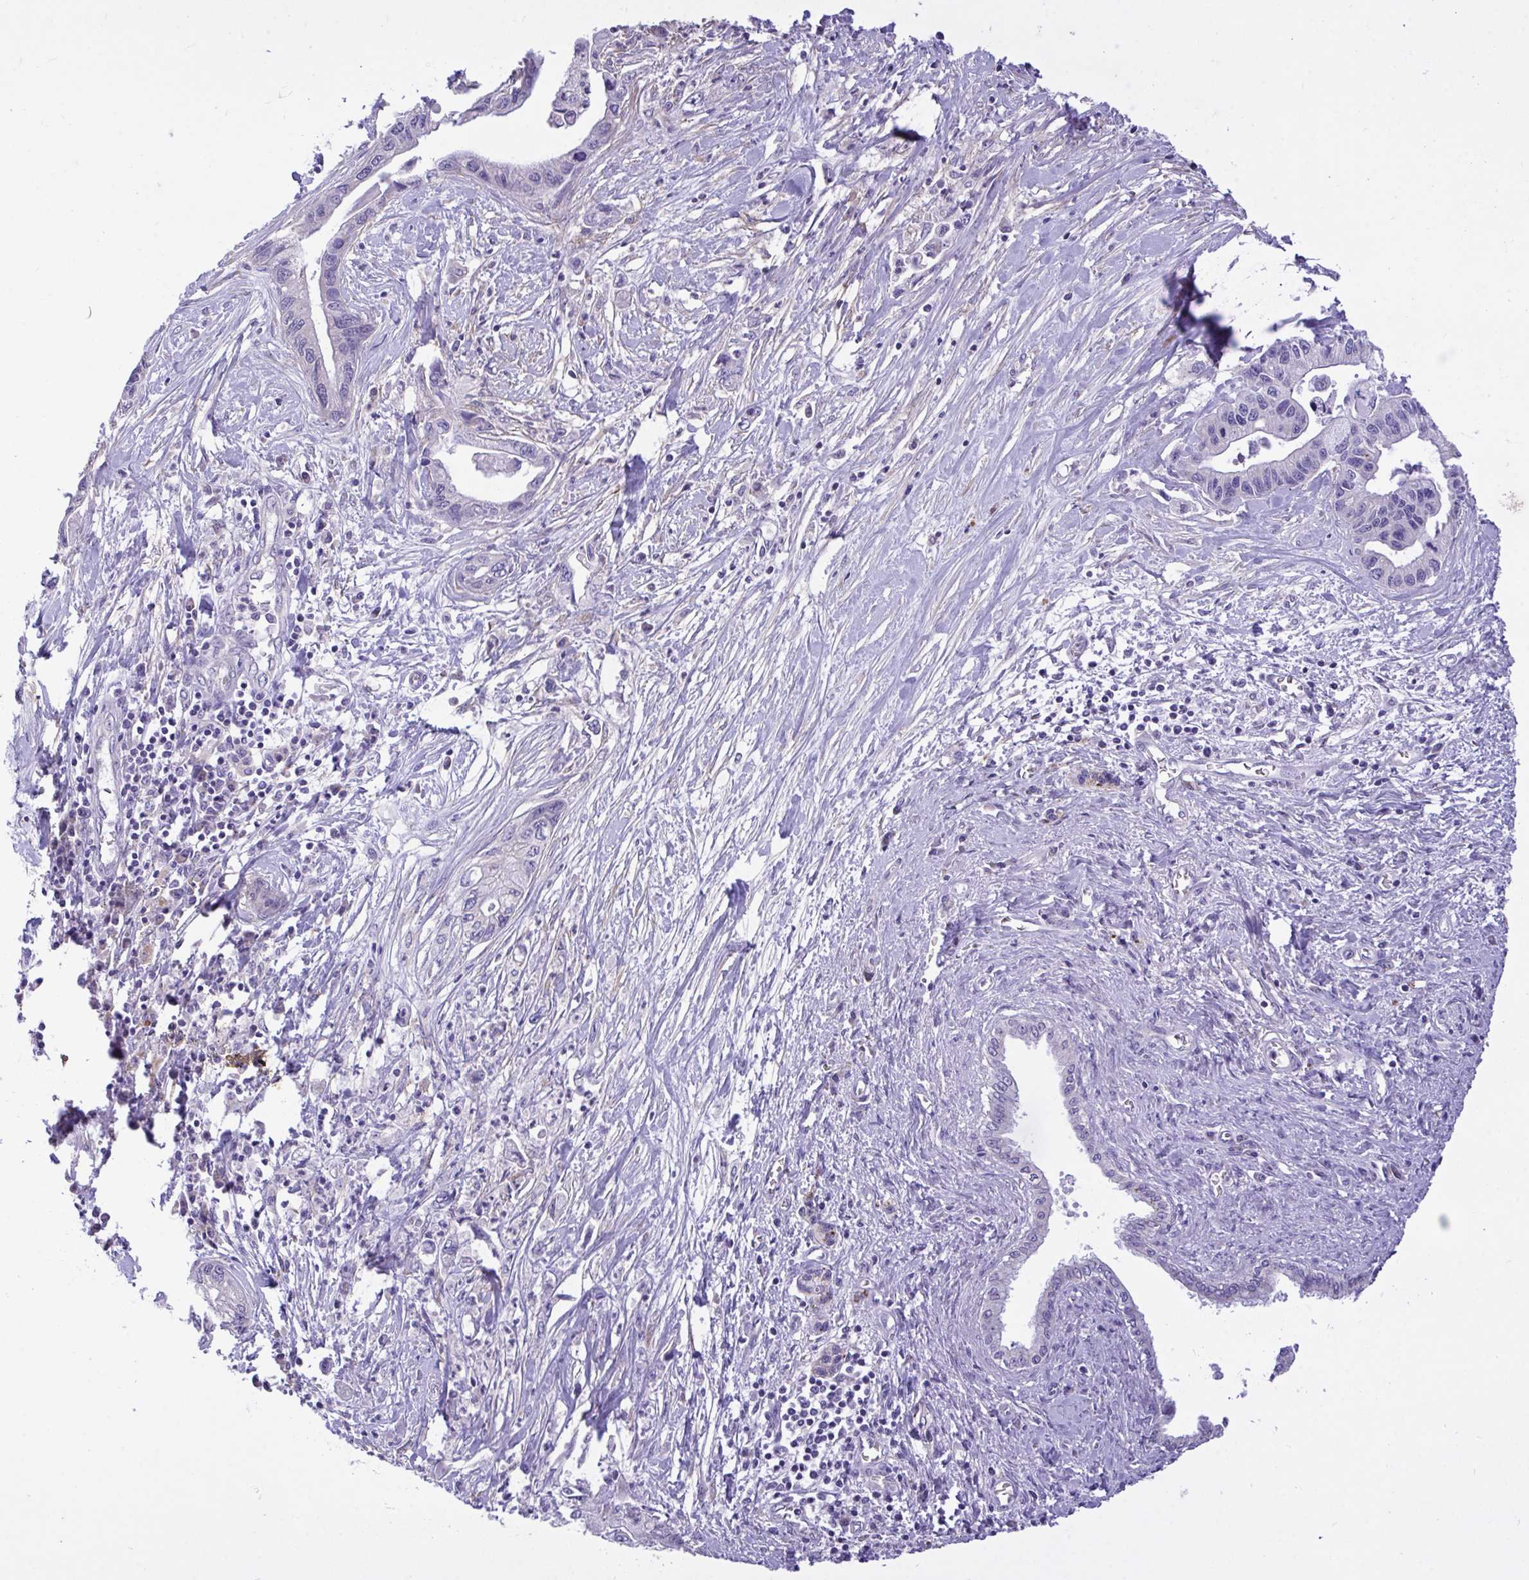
{"staining": {"intensity": "negative", "quantity": "none", "location": "none"}, "tissue": "pancreatic cancer", "cell_type": "Tumor cells", "image_type": "cancer", "snomed": [{"axis": "morphology", "description": "Adenocarcinoma, NOS"}, {"axis": "topography", "description": "Pancreas"}], "caption": "The image shows no significant expression in tumor cells of adenocarcinoma (pancreatic).", "gene": "MPC2", "patient": {"sex": "male", "age": 61}}